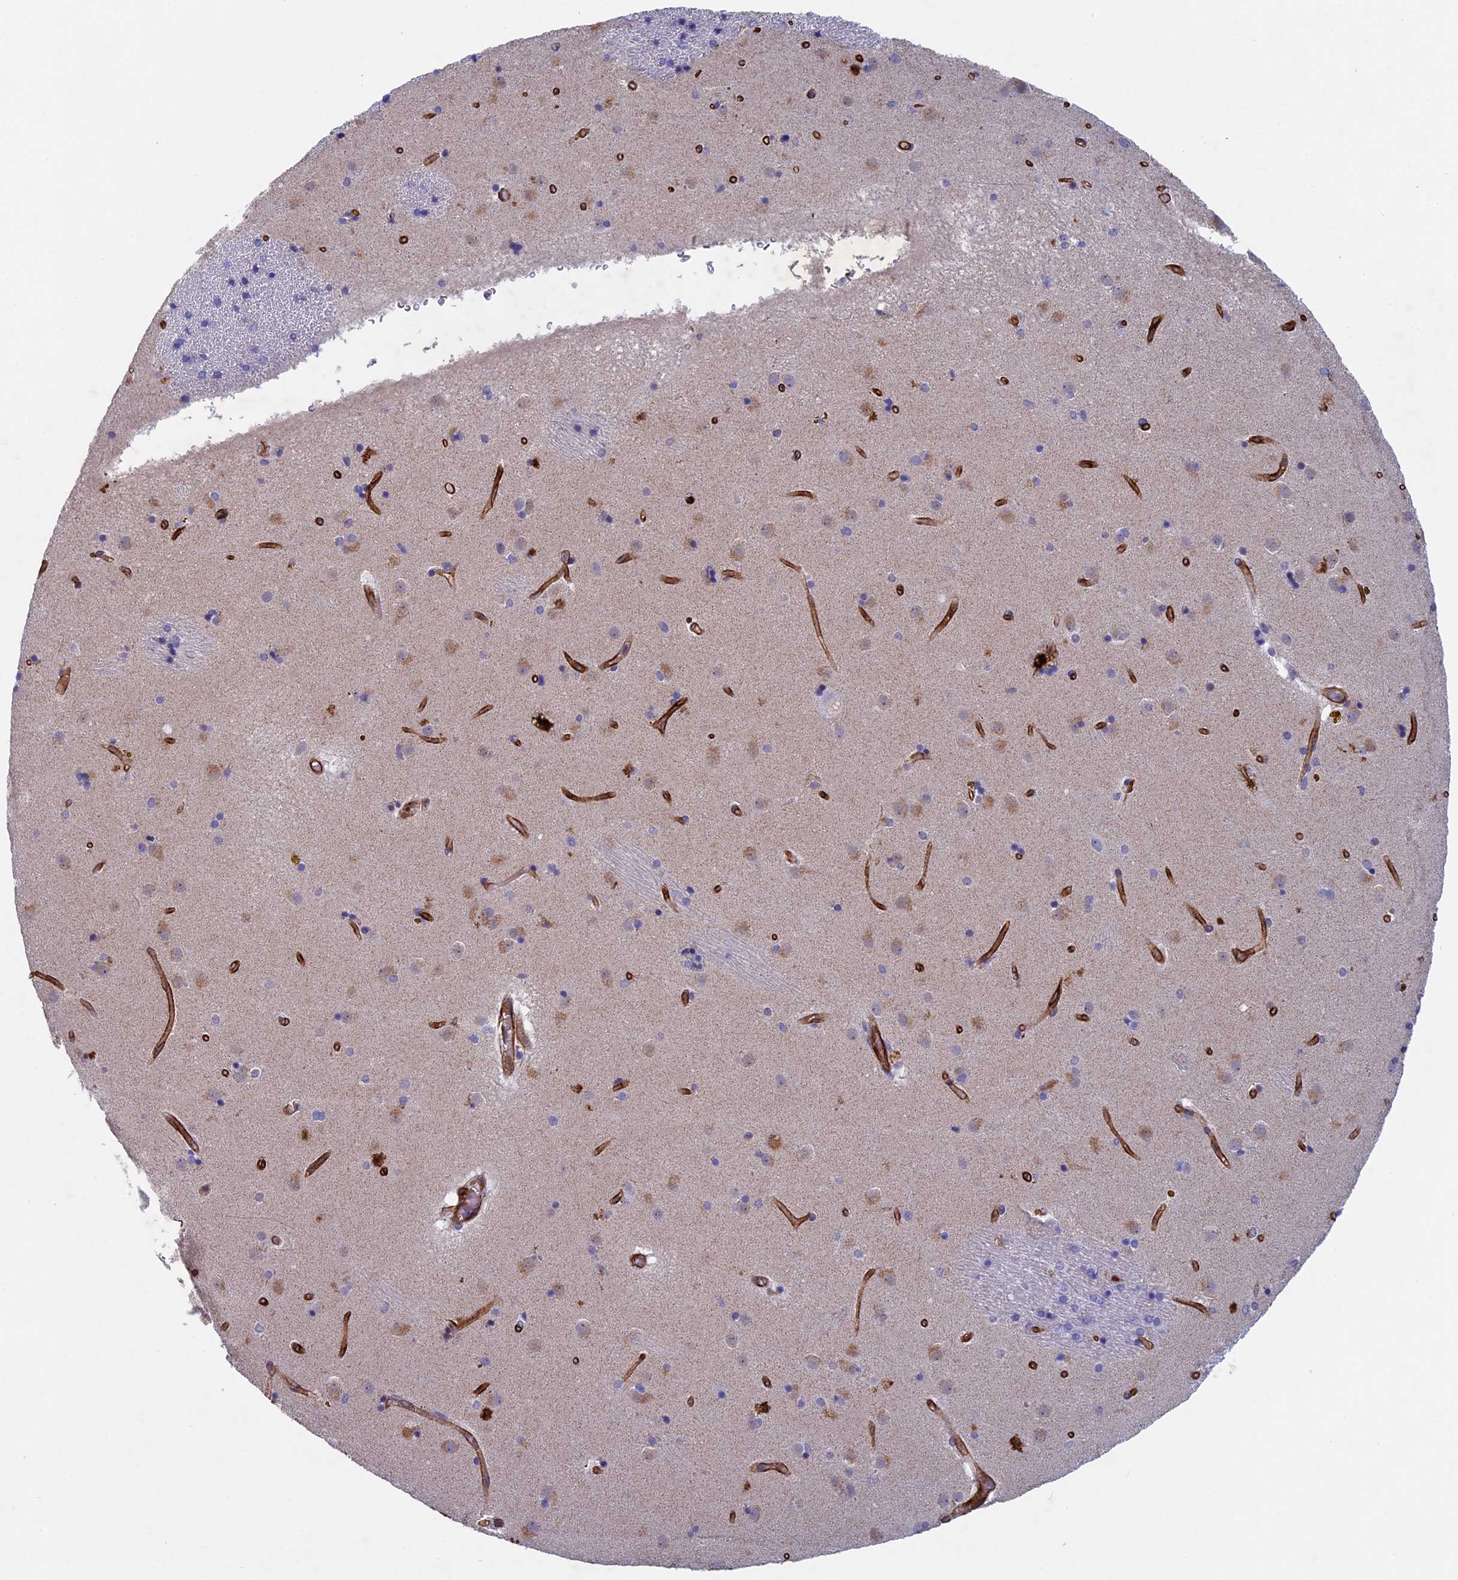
{"staining": {"intensity": "negative", "quantity": "none", "location": "none"}, "tissue": "caudate", "cell_type": "Glial cells", "image_type": "normal", "snomed": [{"axis": "morphology", "description": "Normal tissue, NOS"}, {"axis": "topography", "description": "Lateral ventricle wall"}], "caption": "Immunohistochemical staining of unremarkable human caudate reveals no significant positivity in glial cells. (DAB IHC visualized using brightfield microscopy, high magnification).", "gene": "INSYN1", "patient": {"sex": "male", "age": 70}}